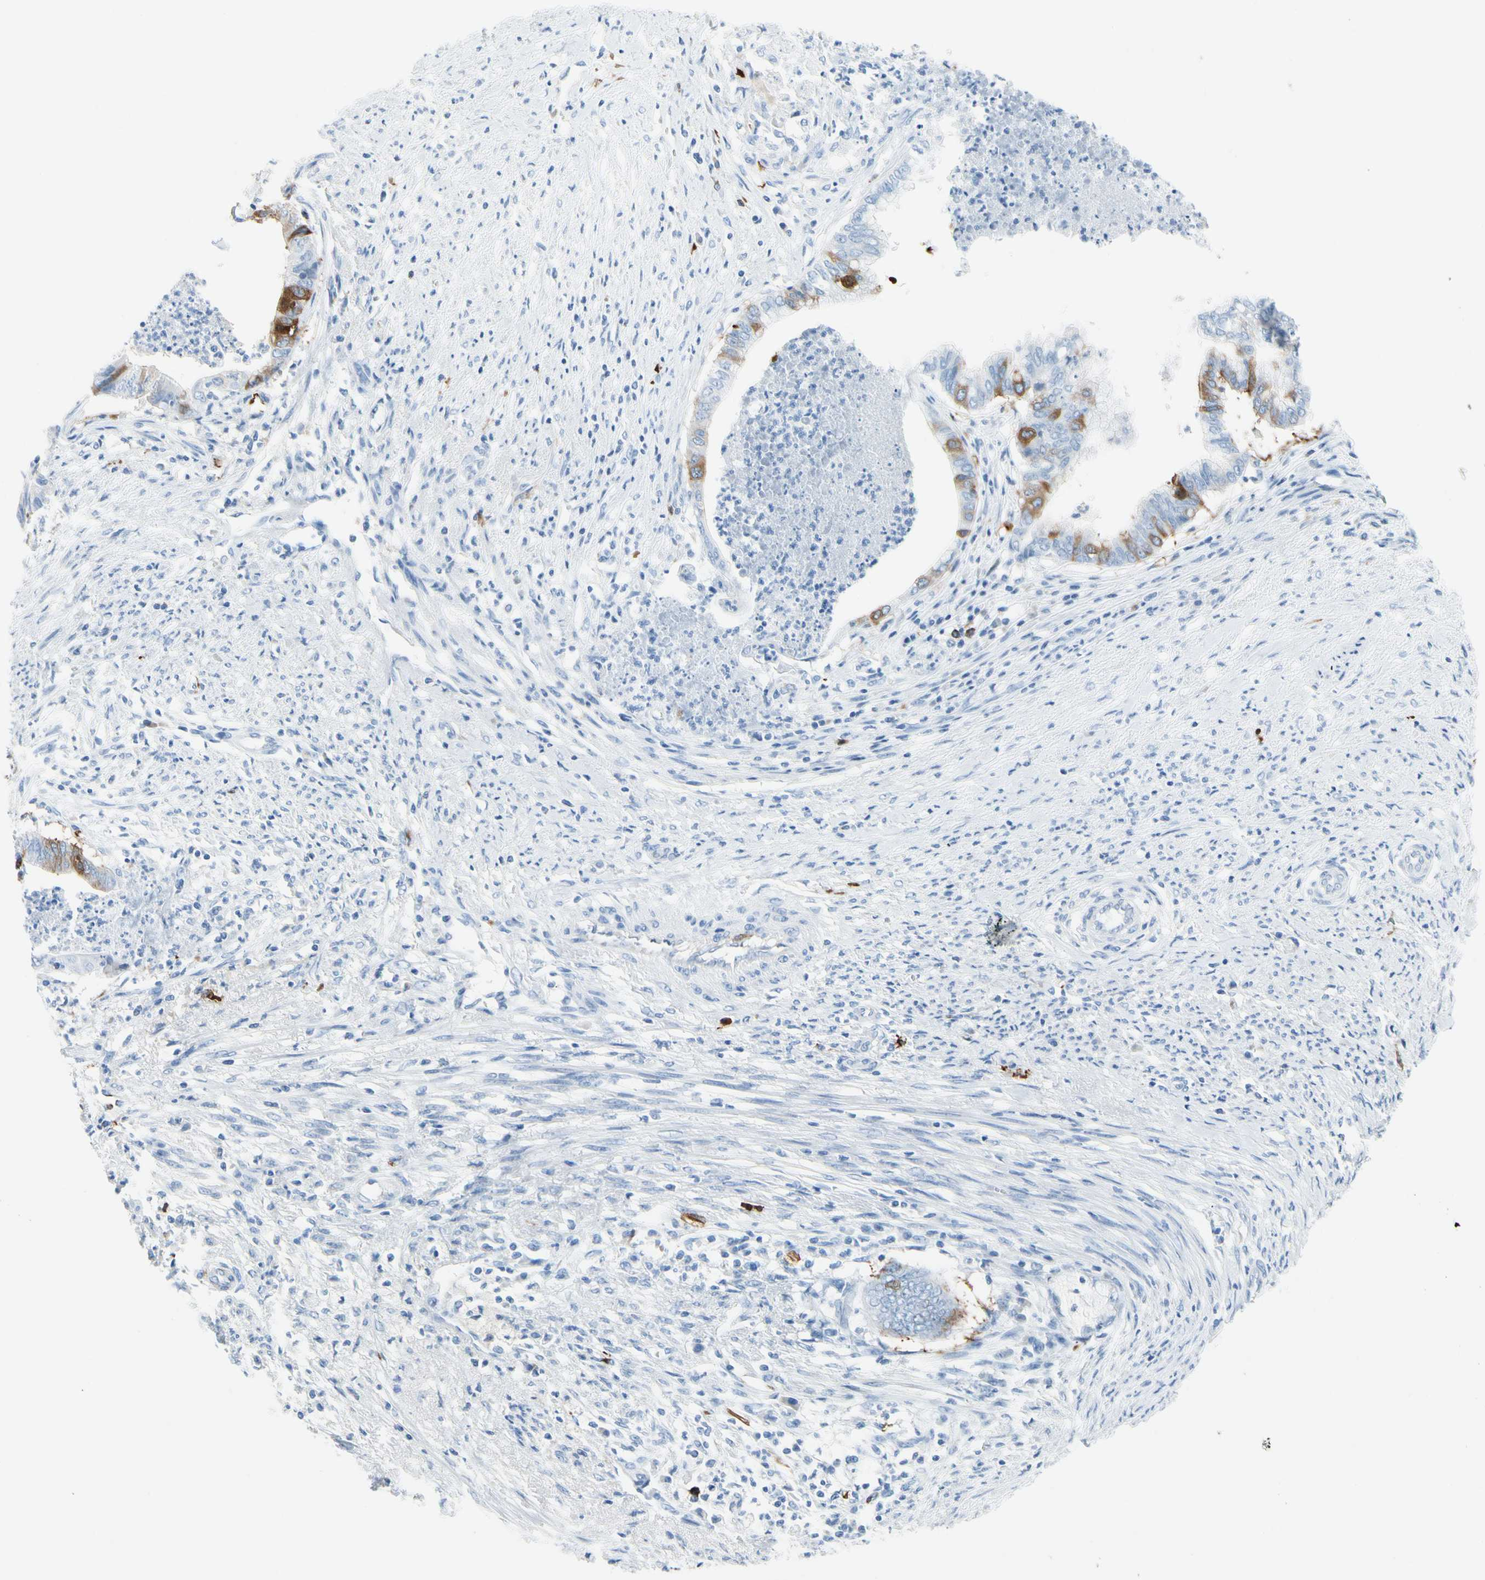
{"staining": {"intensity": "moderate", "quantity": "25%-75%", "location": "cytoplasmic/membranous"}, "tissue": "endometrial cancer", "cell_type": "Tumor cells", "image_type": "cancer", "snomed": [{"axis": "morphology", "description": "Necrosis, NOS"}, {"axis": "morphology", "description": "Adenocarcinoma, NOS"}, {"axis": "topography", "description": "Endometrium"}], "caption": "Immunohistochemical staining of human adenocarcinoma (endometrial) exhibits medium levels of moderate cytoplasmic/membranous protein expression in about 25%-75% of tumor cells.", "gene": "TACC3", "patient": {"sex": "female", "age": 79}}